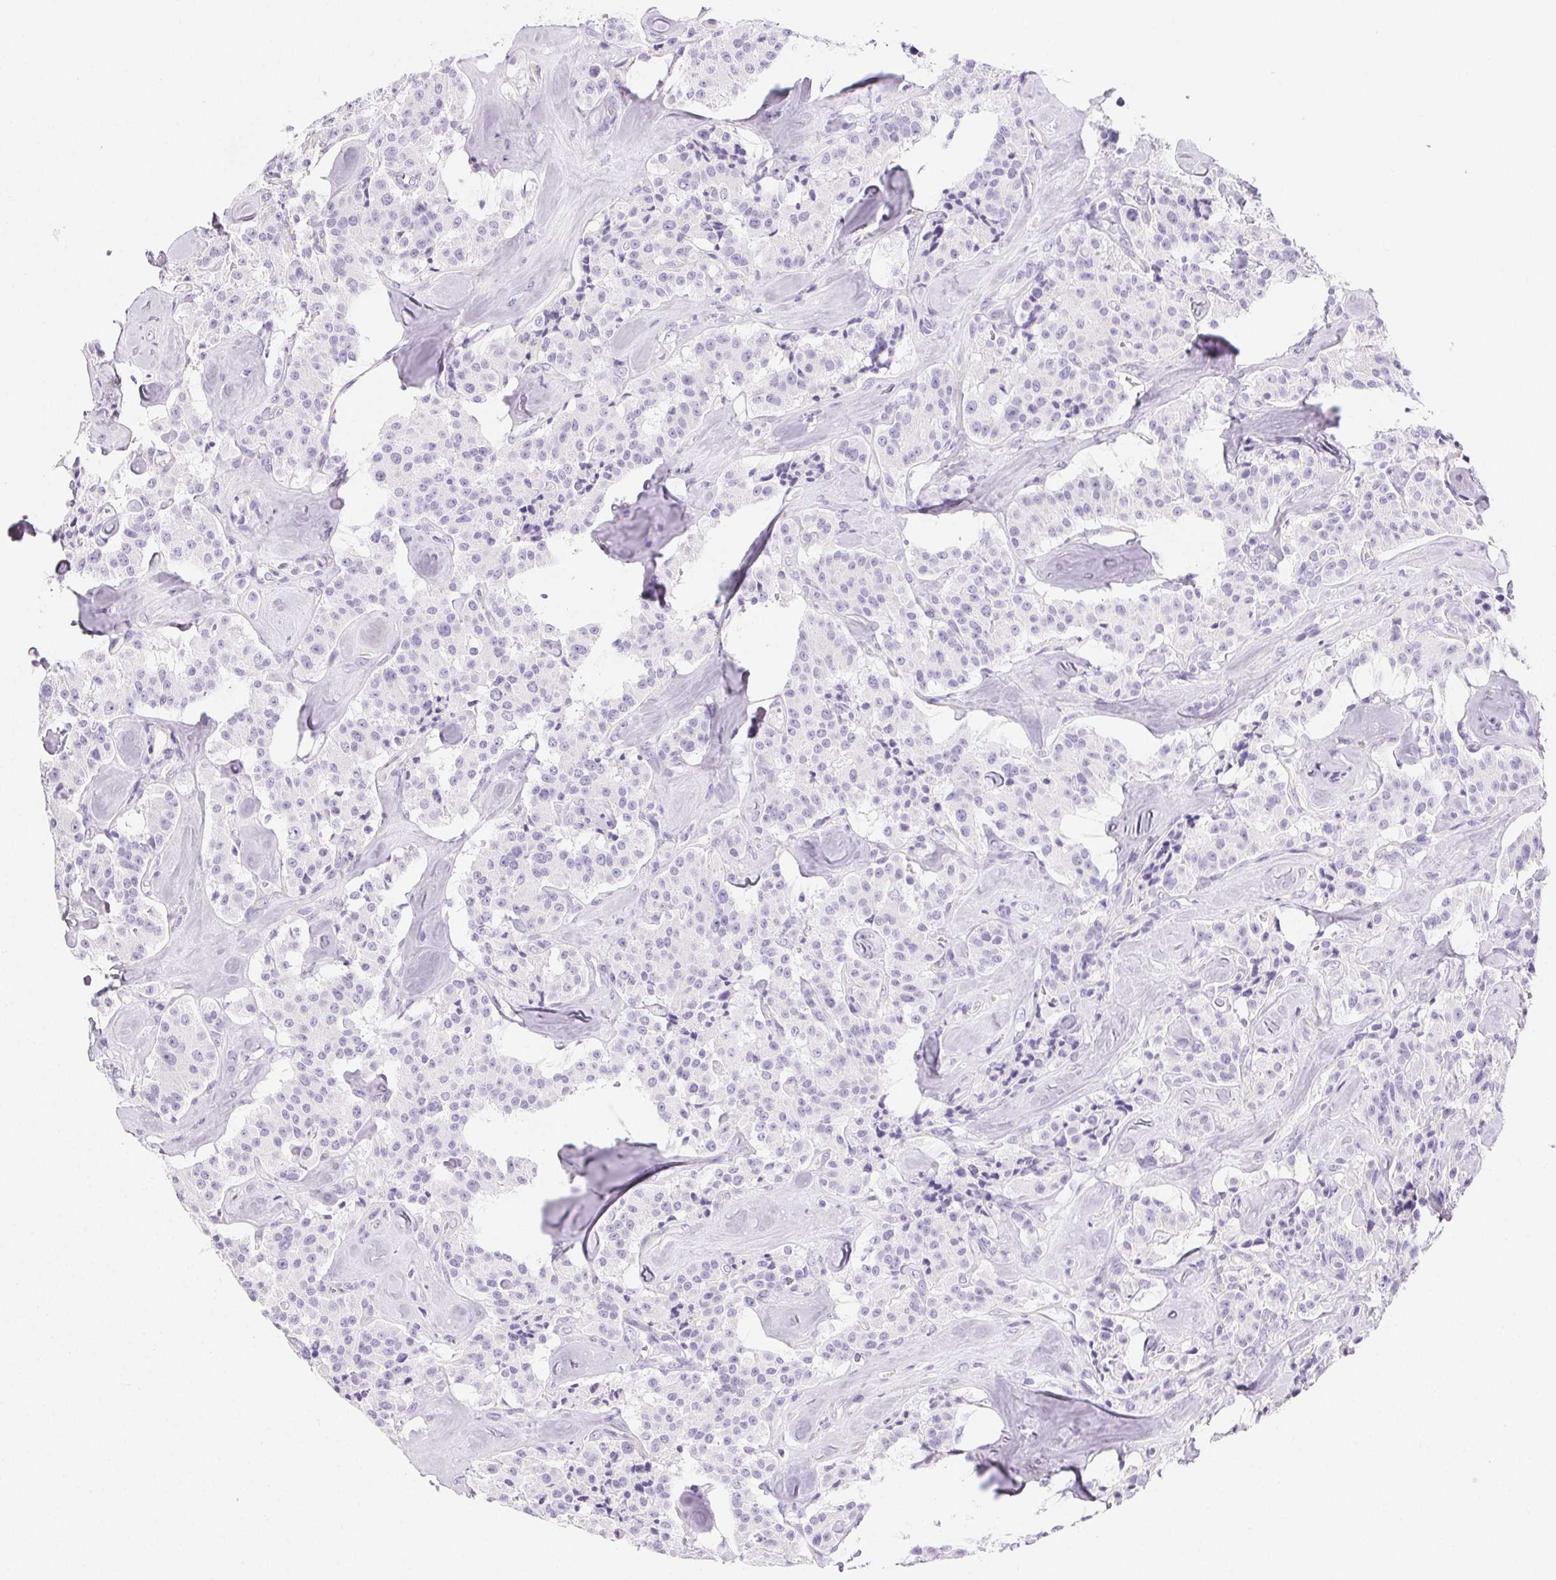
{"staining": {"intensity": "negative", "quantity": "none", "location": "none"}, "tissue": "carcinoid", "cell_type": "Tumor cells", "image_type": "cancer", "snomed": [{"axis": "morphology", "description": "Carcinoid, malignant, NOS"}, {"axis": "topography", "description": "Pancreas"}], "caption": "Tumor cells show no significant protein staining in carcinoid.", "gene": "PRSS3", "patient": {"sex": "male", "age": 41}}